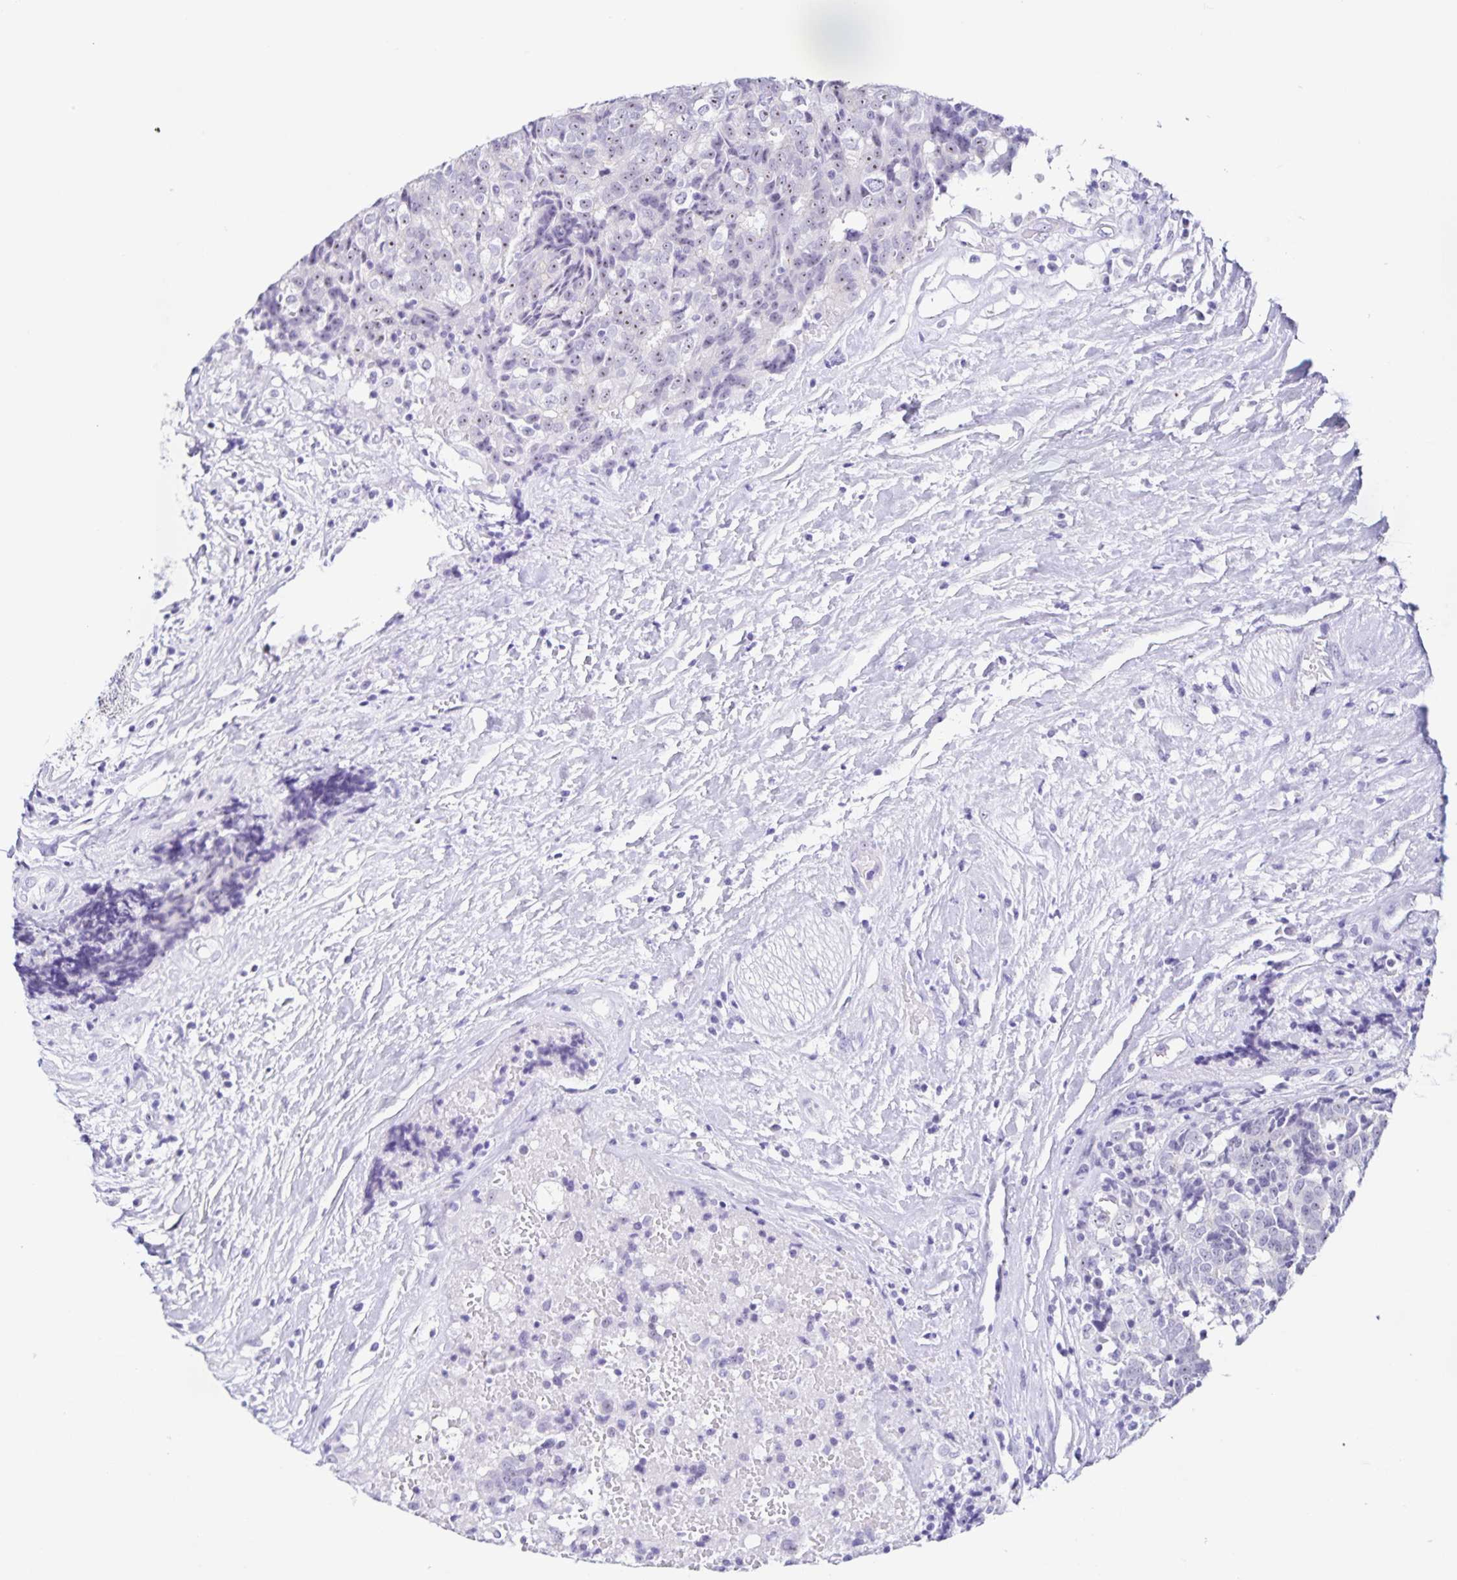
{"staining": {"intensity": "negative", "quantity": "none", "location": "none"}, "tissue": "prostate cancer", "cell_type": "Tumor cells", "image_type": "cancer", "snomed": [{"axis": "morphology", "description": "Adenocarcinoma, High grade"}, {"axis": "topography", "description": "Prostate and seminal vesicle, NOS"}], "caption": "Protein analysis of adenocarcinoma (high-grade) (prostate) reveals no significant staining in tumor cells.", "gene": "FAM170A", "patient": {"sex": "male", "age": 60}}